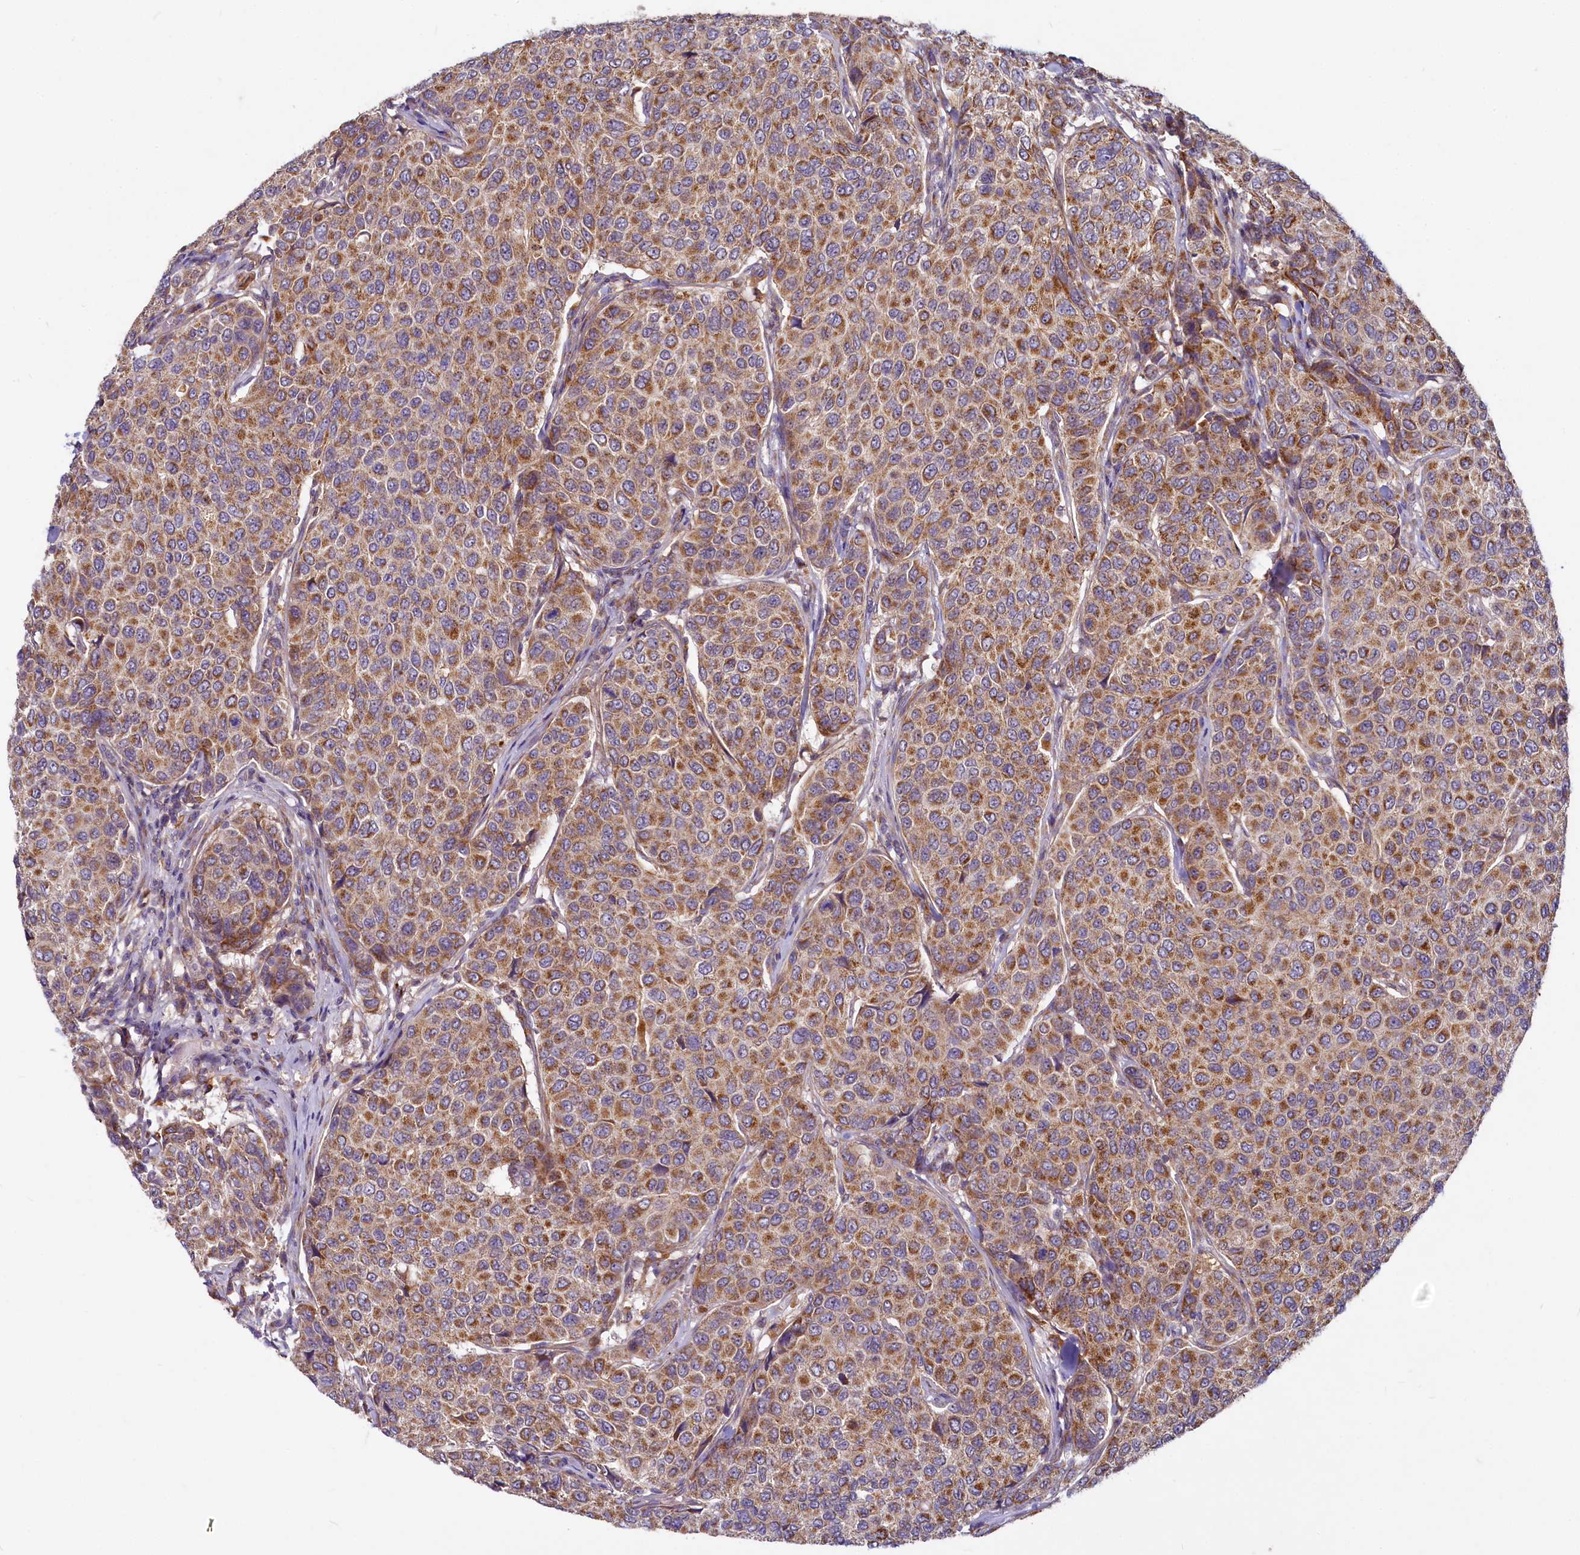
{"staining": {"intensity": "strong", "quantity": ">75%", "location": "cytoplasmic/membranous"}, "tissue": "breast cancer", "cell_type": "Tumor cells", "image_type": "cancer", "snomed": [{"axis": "morphology", "description": "Duct carcinoma"}, {"axis": "topography", "description": "Breast"}], "caption": "DAB (3,3'-diaminobenzidine) immunohistochemical staining of human breast cancer reveals strong cytoplasmic/membranous protein positivity in about >75% of tumor cells.", "gene": "ADCY2", "patient": {"sex": "female", "age": 55}}